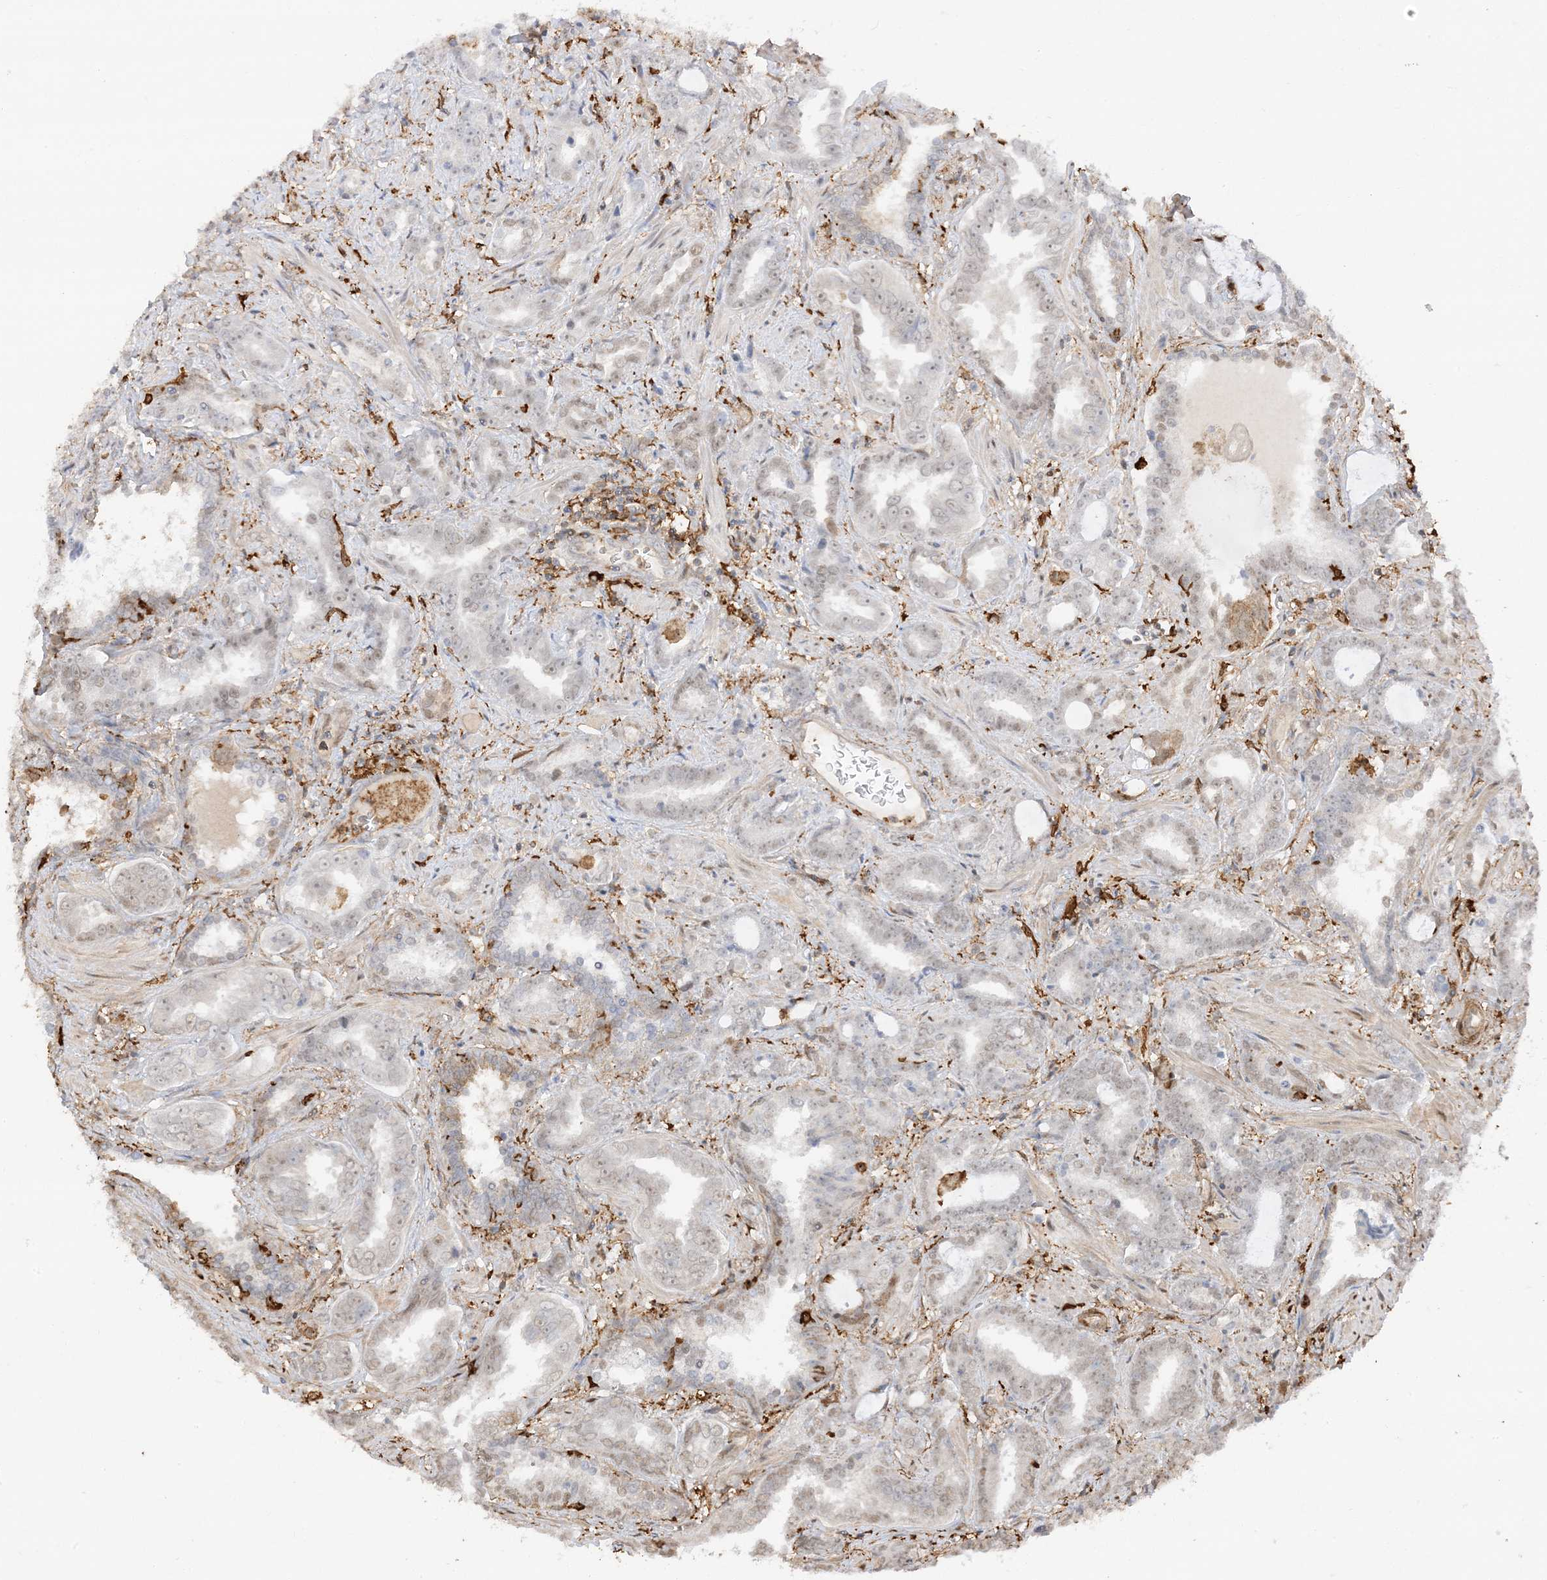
{"staining": {"intensity": "negative", "quantity": "none", "location": "none"}, "tissue": "prostate cancer", "cell_type": "Tumor cells", "image_type": "cancer", "snomed": [{"axis": "morphology", "description": "Adenocarcinoma, High grade"}, {"axis": "topography", "description": "Prostate and seminal vesicle, NOS"}], "caption": "An IHC image of prostate cancer is shown. There is no staining in tumor cells of prostate cancer.", "gene": "PHACTR2", "patient": {"sex": "male", "age": 67}}